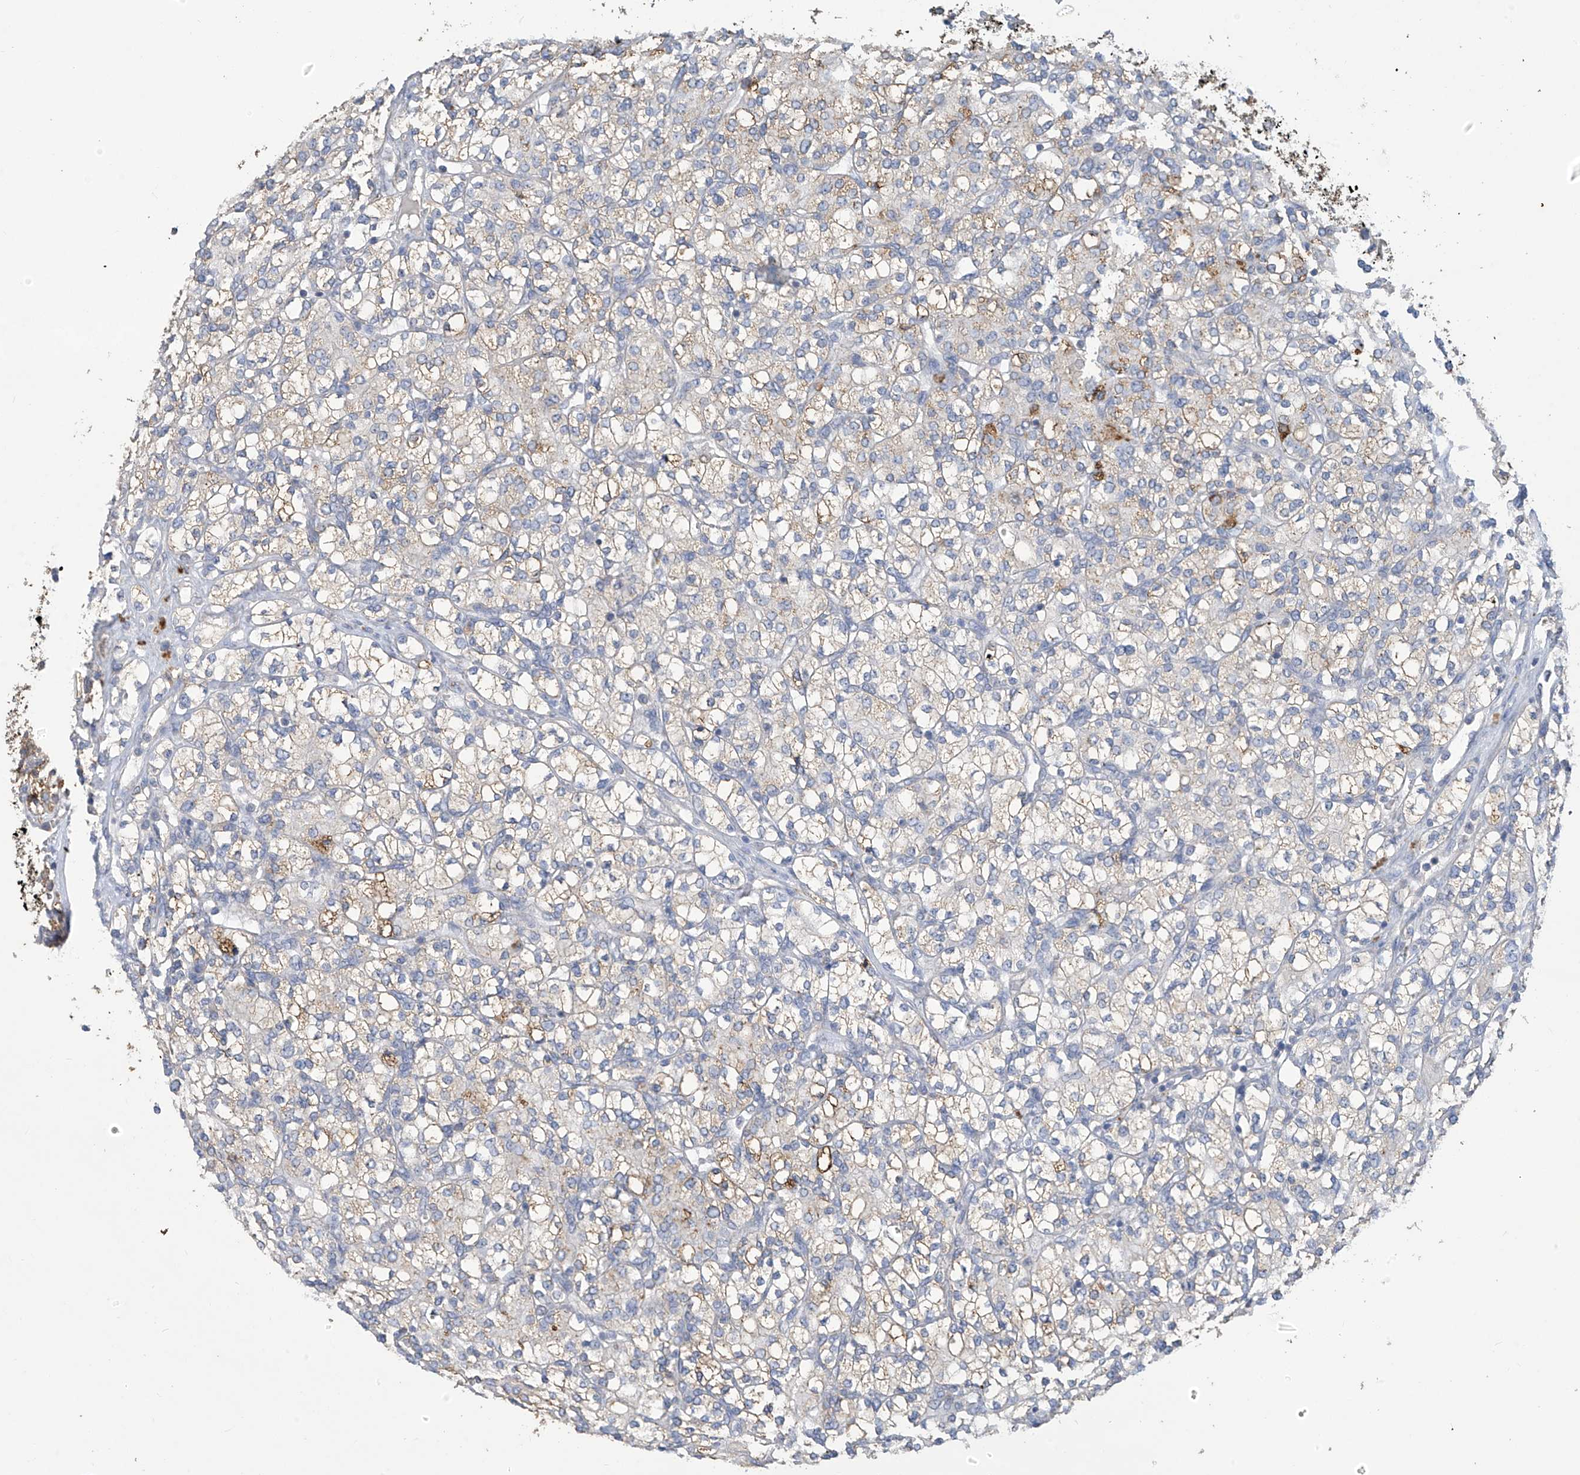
{"staining": {"intensity": "moderate", "quantity": "25%-75%", "location": "cytoplasmic/membranous"}, "tissue": "renal cancer", "cell_type": "Tumor cells", "image_type": "cancer", "snomed": [{"axis": "morphology", "description": "Adenocarcinoma, NOS"}, {"axis": "topography", "description": "Kidney"}], "caption": "This is an image of immunohistochemistry staining of renal cancer, which shows moderate expression in the cytoplasmic/membranous of tumor cells.", "gene": "OGT", "patient": {"sex": "male", "age": 77}}